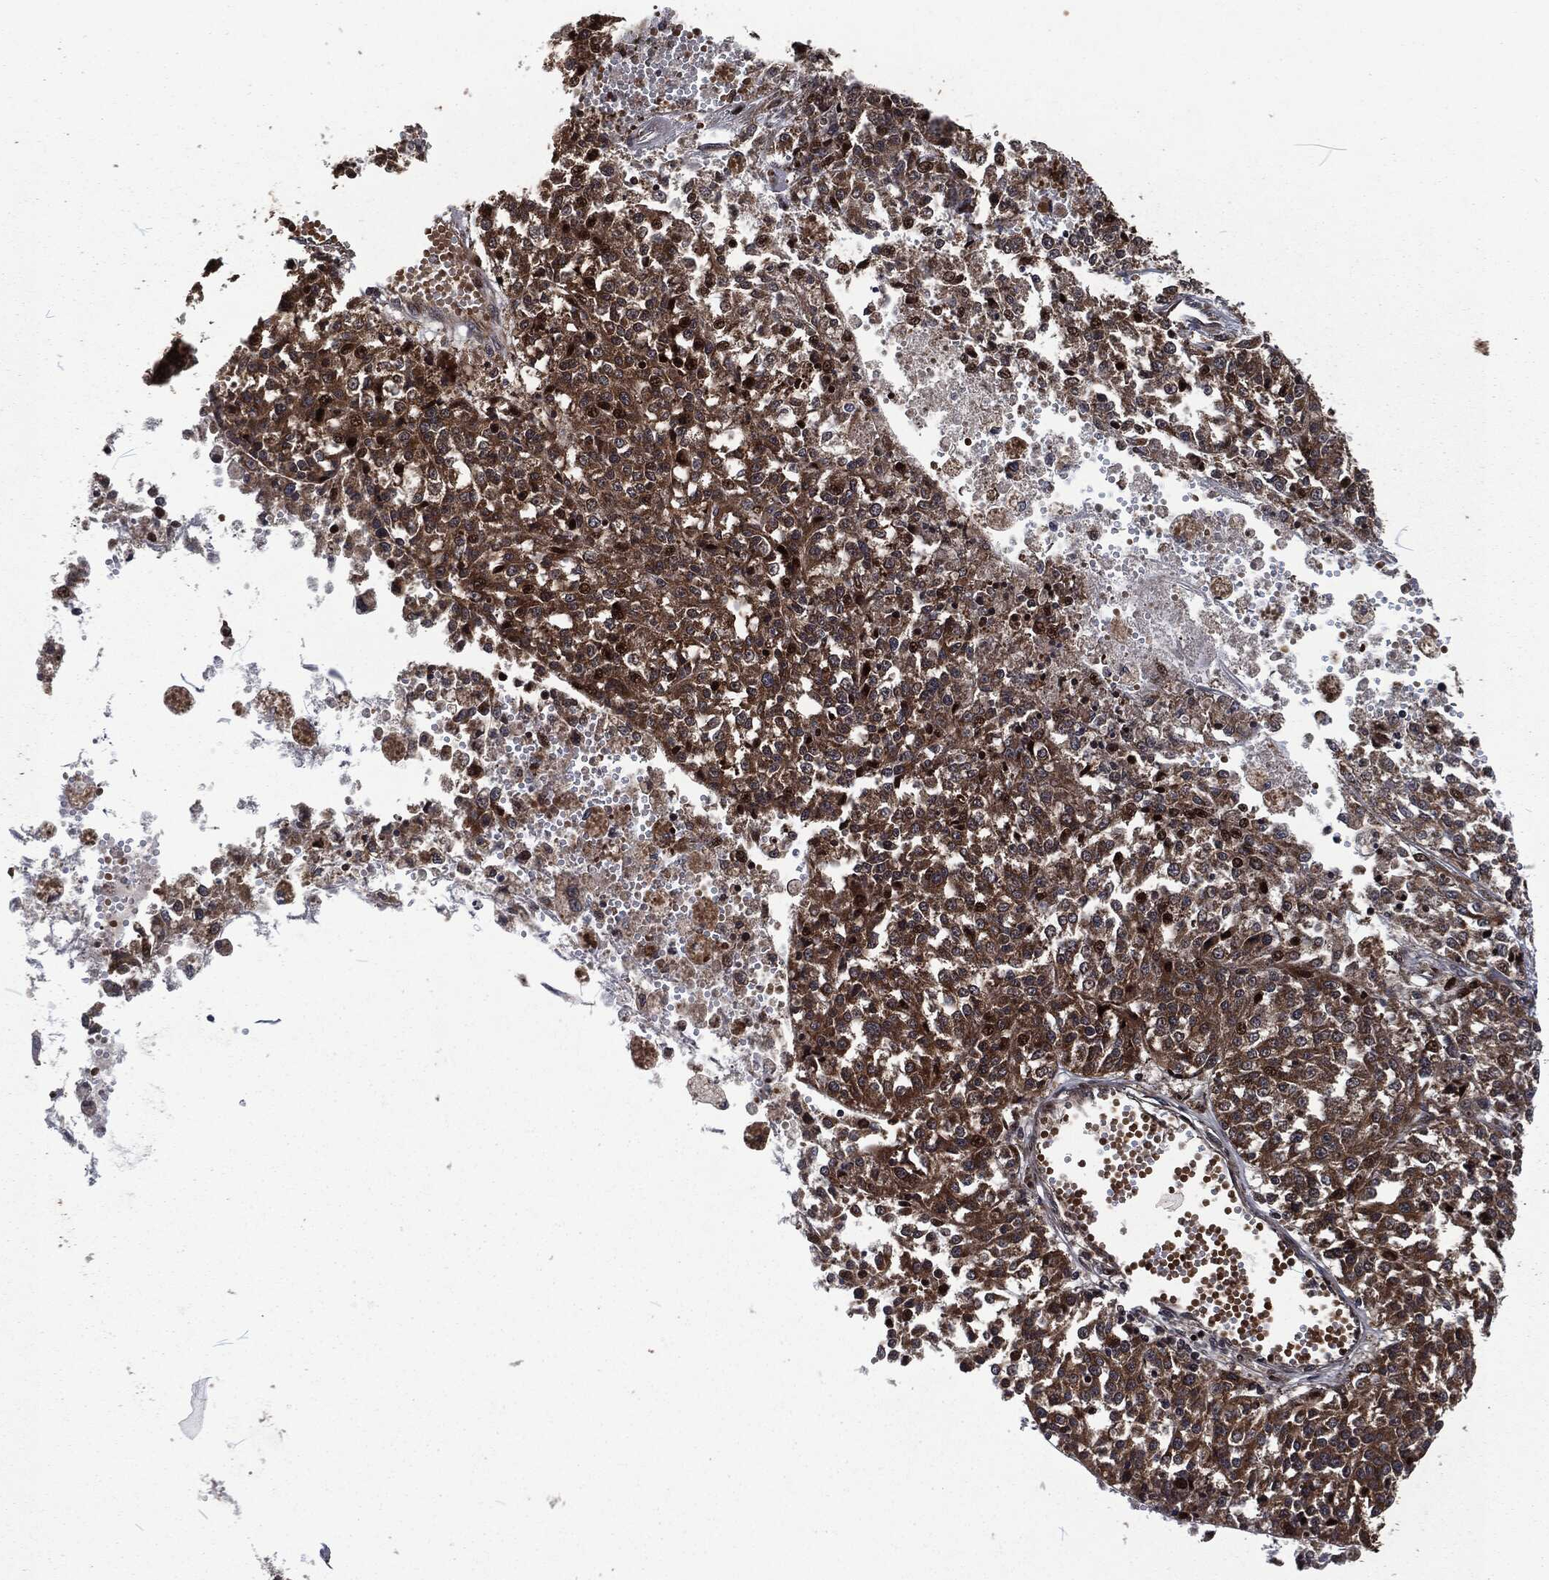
{"staining": {"intensity": "moderate", "quantity": ">75%", "location": "cytoplasmic/membranous"}, "tissue": "melanoma", "cell_type": "Tumor cells", "image_type": "cancer", "snomed": [{"axis": "morphology", "description": "Malignant melanoma, Metastatic site"}, {"axis": "topography", "description": "Lymph node"}], "caption": "Brown immunohistochemical staining in malignant melanoma (metastatic site) displays moderate cytoplasmic/membranous positivity in about >75% of tumor cells. The protein of interest is stained brown, and the nuclei are stained in blue (DAB IHC with brightfield microscopy, high magnification).", "gene": "CMPK2", "patient": {"sex": "female", "age": 64}}